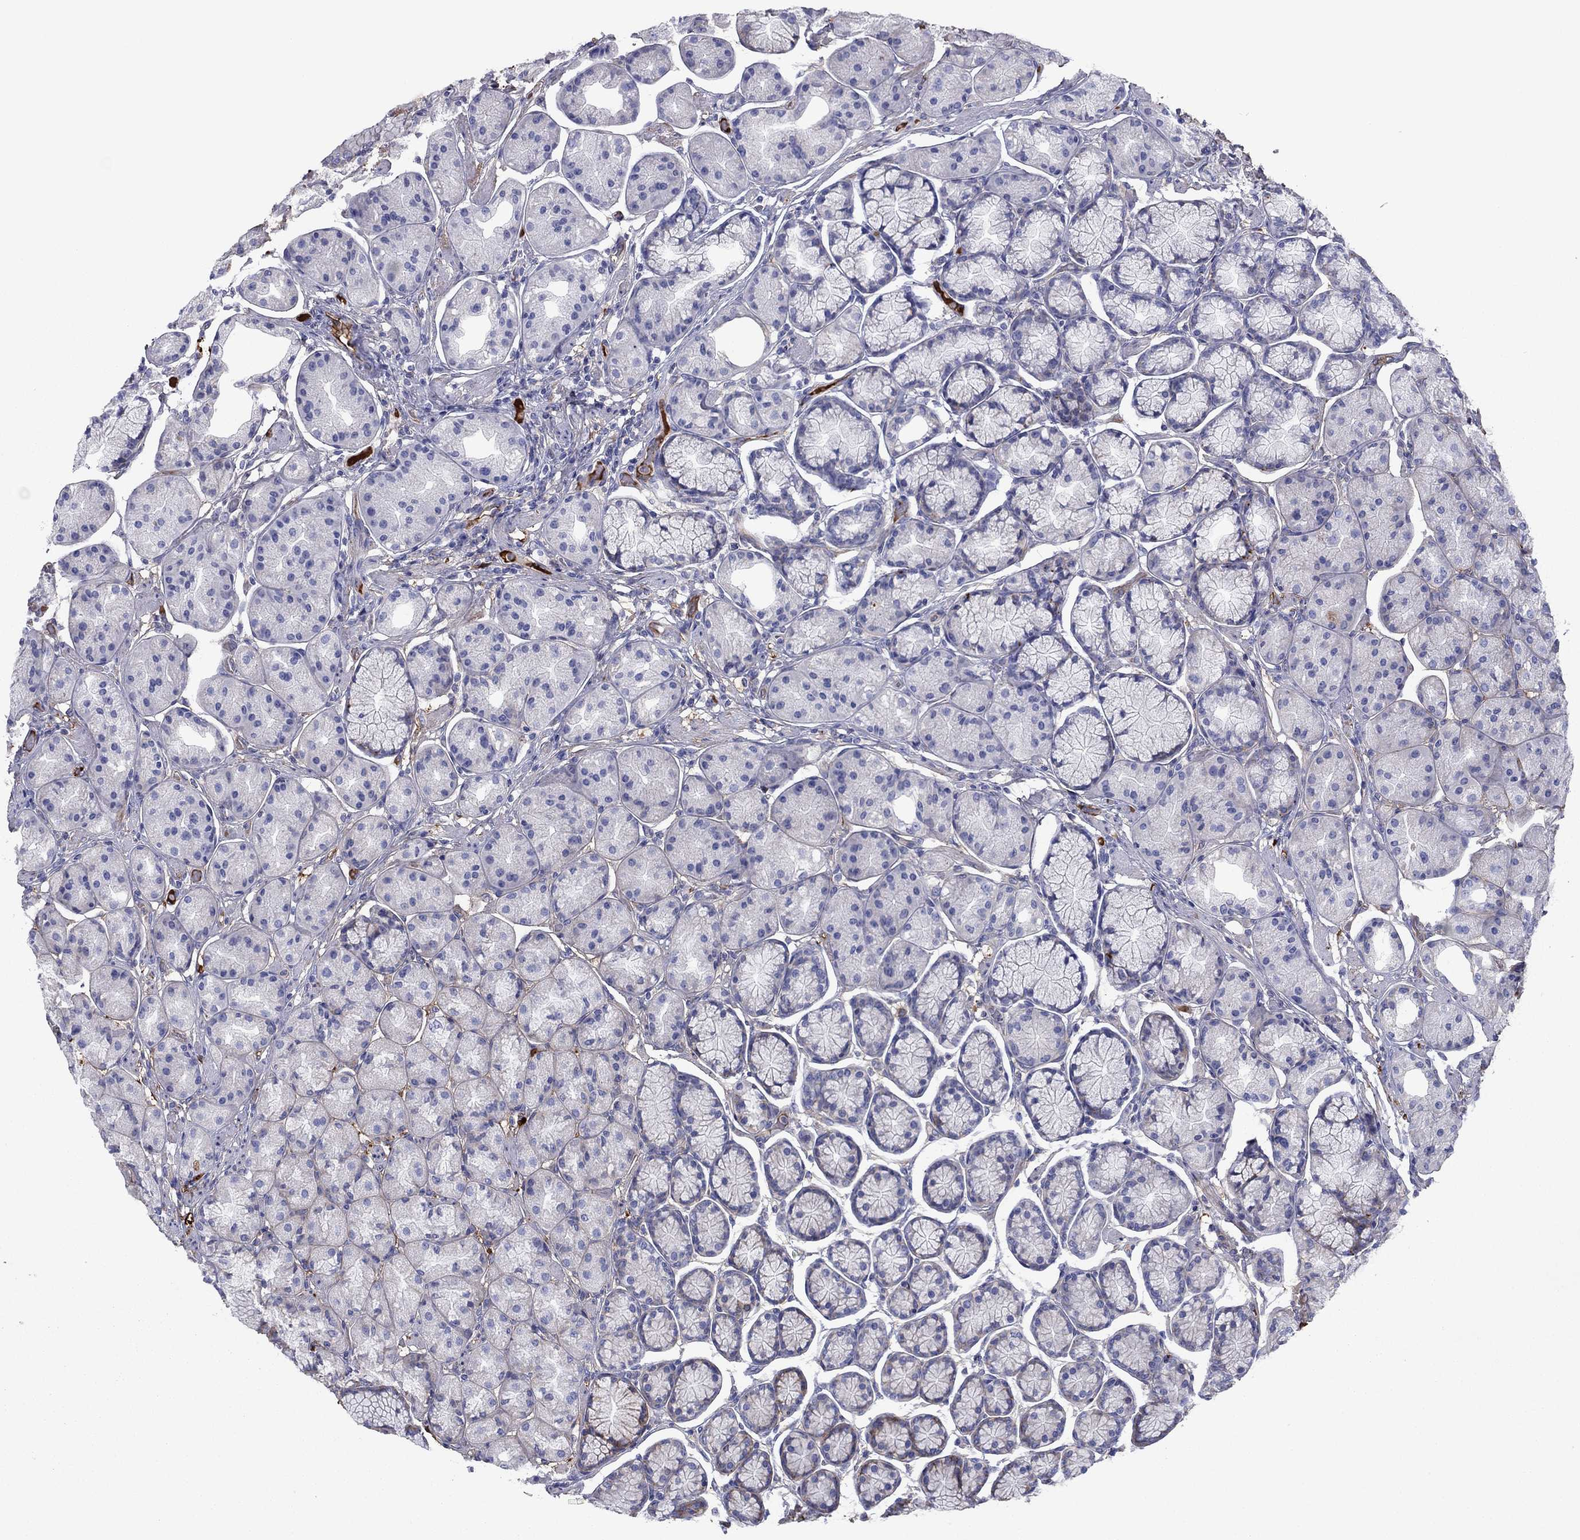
{"staining": {"intensity": "moderate", "quantity": "<25%", "location": "cytoplasmic/membranous"}, "tissue": "stomach", "cell_type": "Glandular cells", "image_type": "normal", "snomed": [{"axis": "morphology", "description": "Normal tissue, NOS"}, {"axis": "morphology", "description": "Adenocarcinoma, NOS"}, {"axis": "morphology", "description": "Adenocarcinoma, High grade"}, {"axis": "topography", "description": "Stomach, upper"}, {"axis": "topography", "description": "Stomach"}], "caption": "A histopathology image of stomach stained for a protein exhibits moderate cytoplasmic/membranous brown staining in glandular cells.", "gene": "HPX", "patient": {"sex": "female", "age": 65}}